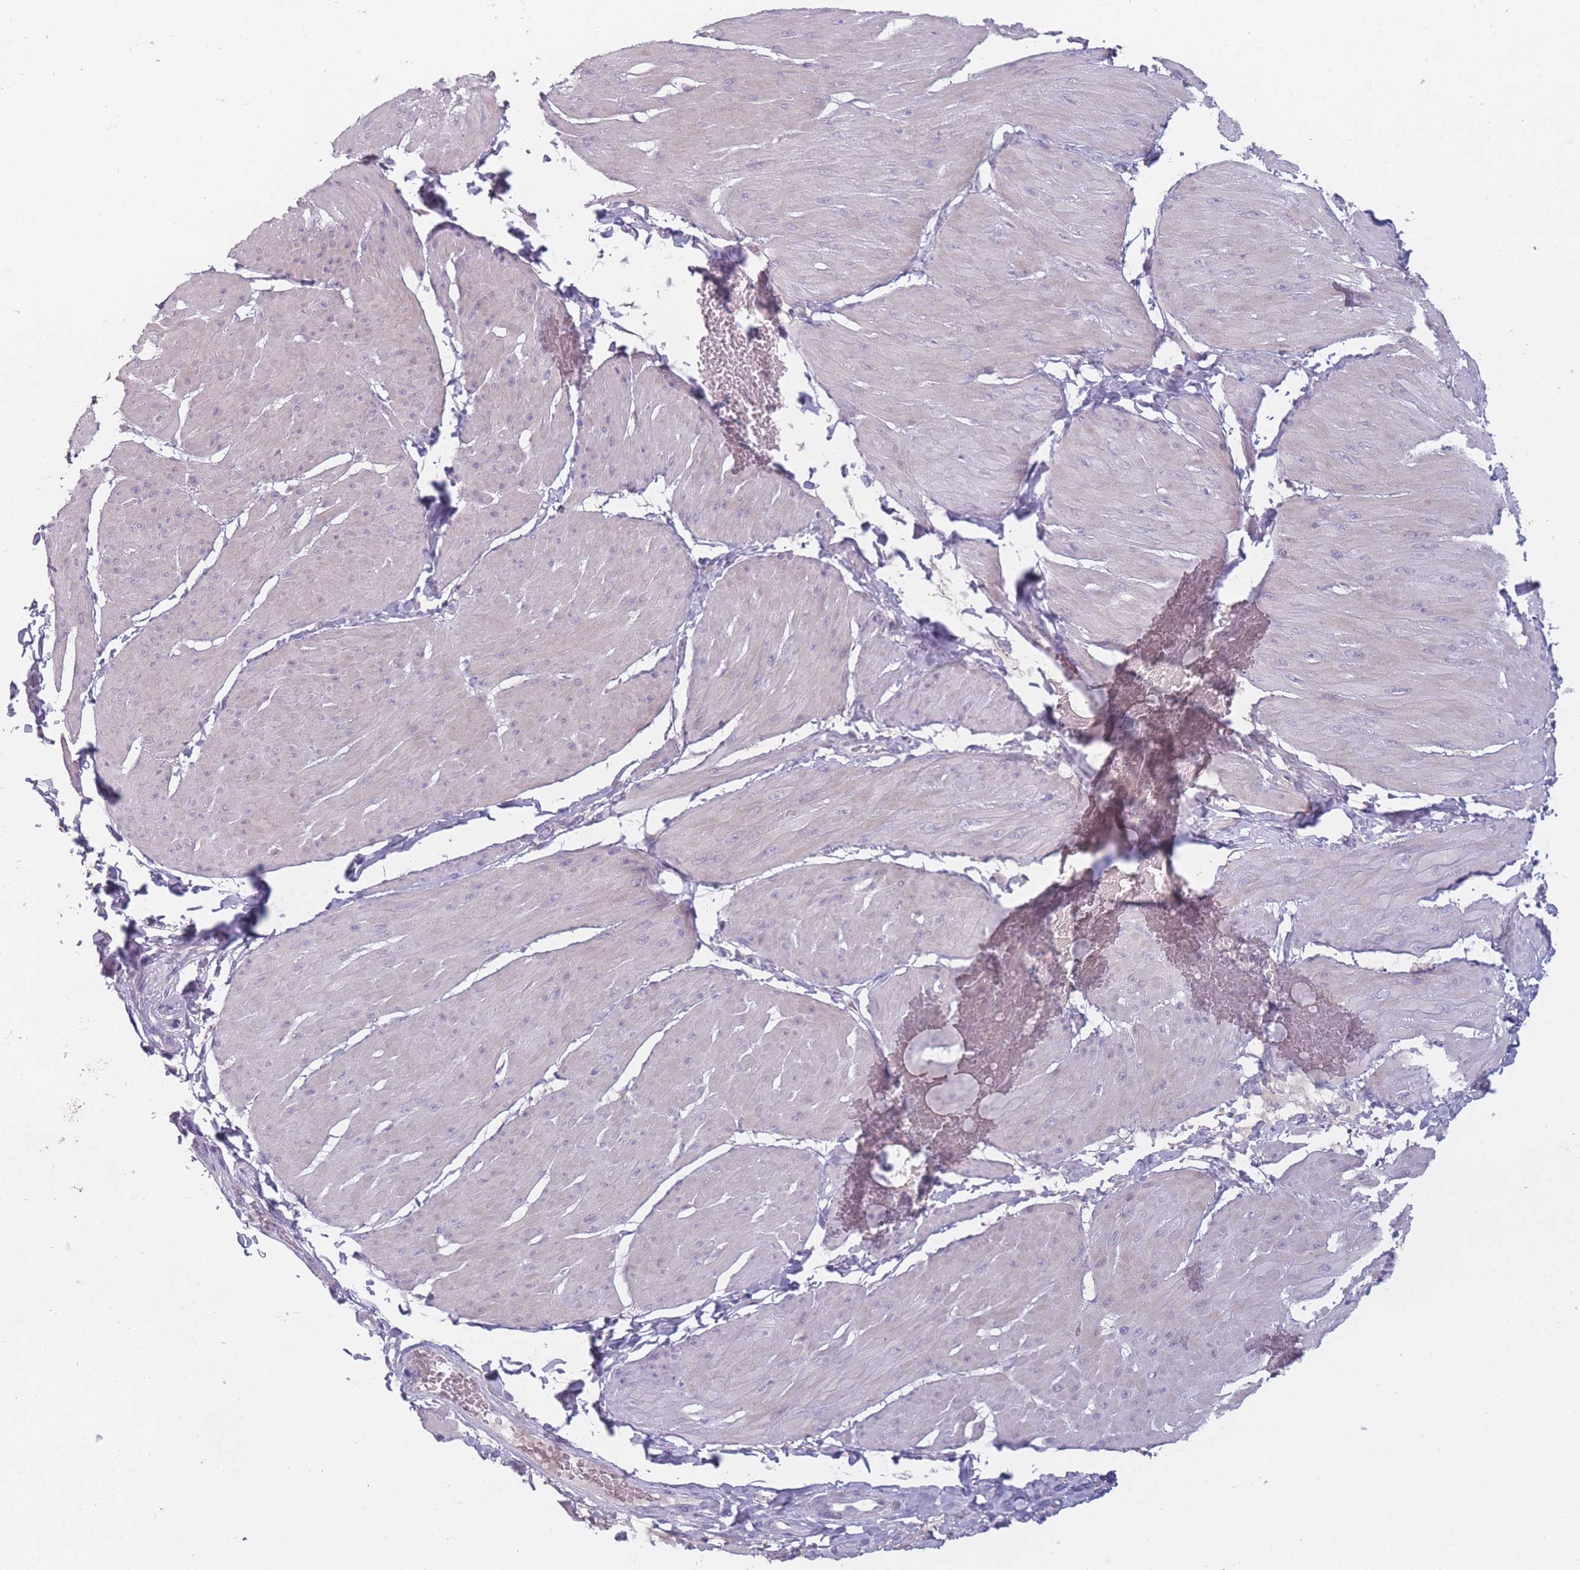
{"staining": {"intensity": "negative", "quantity": "none", "location": "none"}, "tissue": "smooth muscle", "cell_type": "Smooth muscle cells", "image_type": "normal", "snomed": [{"axis": "morphology", "description": "Urothelial carcinoma, High grade"}, {"axis": "topography", "description": "Urinary bladder"}], "caption": "DAB immunohistochemical staining of normal smooth muscle demonstrates no significant expression in smooth muscle cells.", "gene": "PEX11B", "patient": {"sex": "male", "age": 46}}